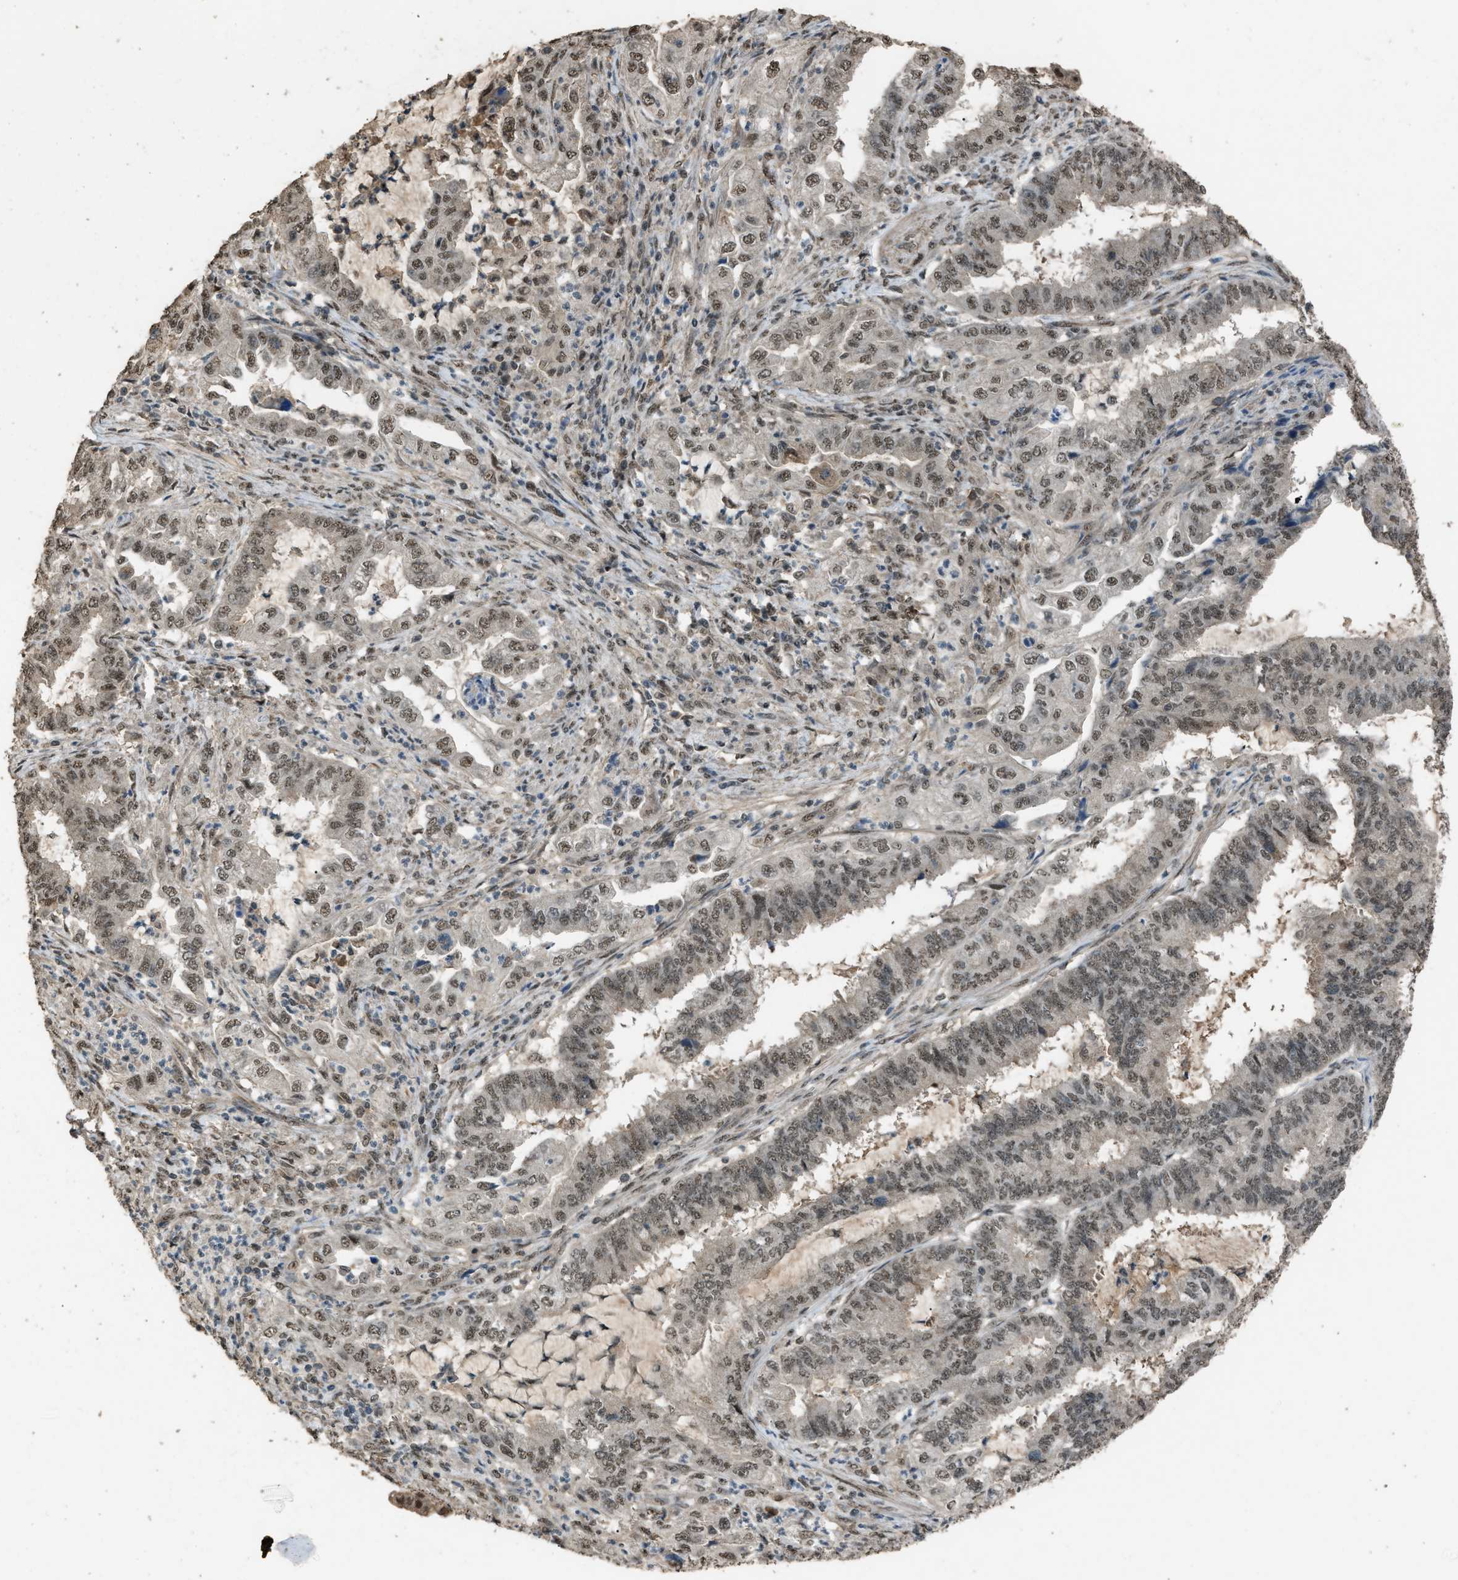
{"staining": {"intensity": "moderate", "quantity": ">75%", "location": "nuclear"}, "tissue": "endometrial cancer", "cell_type": "Tumor cells", "image_type": "cancer", "snomed": [{"axis": "morphology", "description": "Adenocarcinoma, NOS"}, {"axis": "topography", "description": "Endometrium"}], "caption": "Protein expression analysis of human endometrial cancer (adenocarcinoma) reveals moderate nuclear staining in about >75% of tumor cells.", "gene": "SERTAD2", "patient": {"sex": "female", "age": 51}}